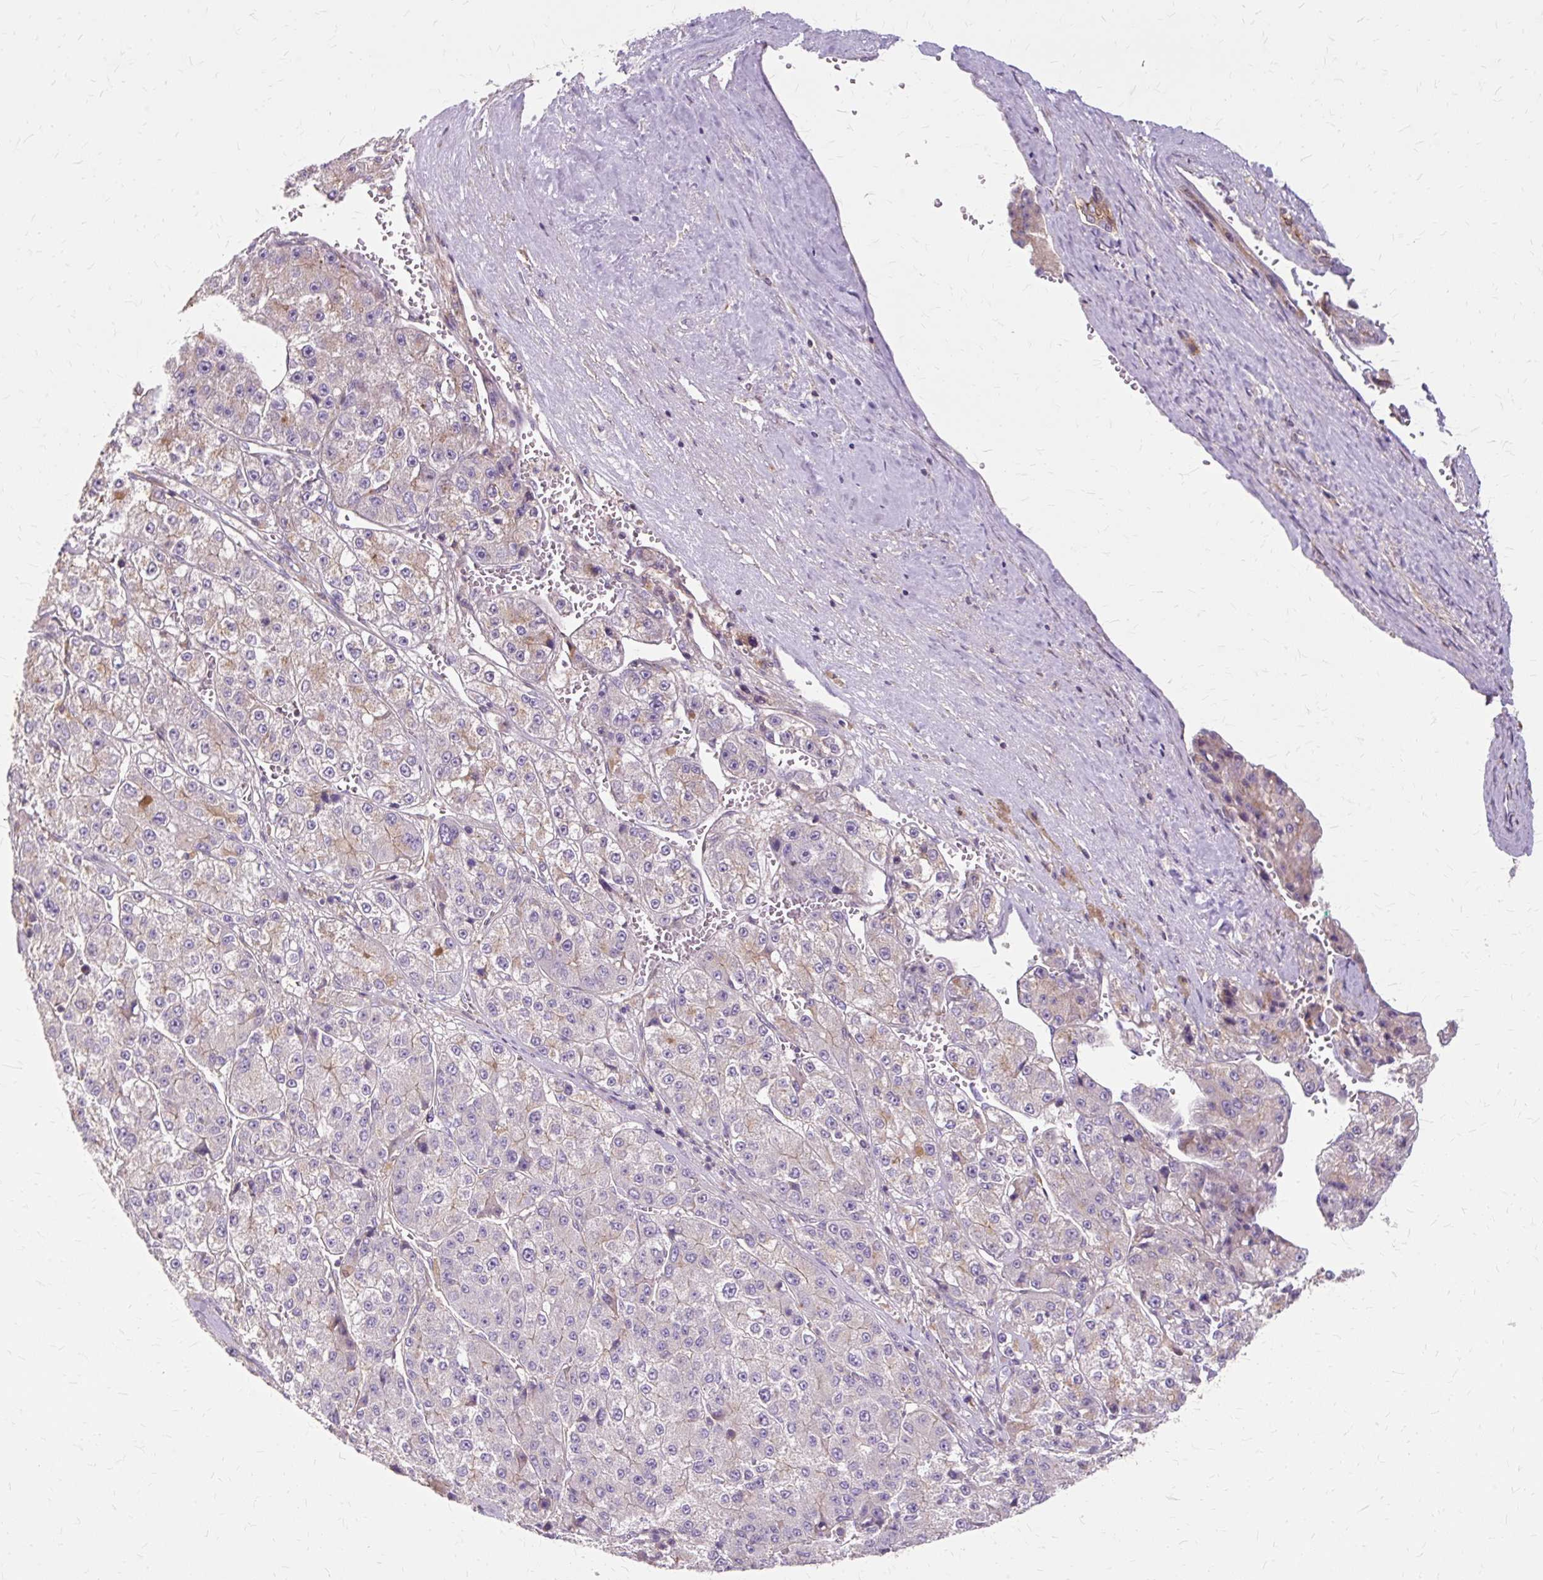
{"staining": {"intensity": "negative", "quantity": "none", "location": "none"}, "tissue": "liver cancer", "cell_type": "Tumor cells", "image_type": "cancer", "snomed": [{"axis": "morphology", "description": "Carcinoma, Hepatocellular, NOS"}, {"axis": "topography", "description": "Liver"}], "caption": "High magnification brightfield microscopy of hepatocellular carcinoma (liver) stained with DAB (3,3'-diaminobenzidine) (brown) and counterstained with hematoxylin (blue): tumor cells show no significant expression. The staining was performed using DAB to visualize the protein expression in brown, while the nuclei were stained in blue with hematoxylin (Magnification: 20x).", "gene": "TSPAN8", "patient": {"sex": "female", "age": 73}}